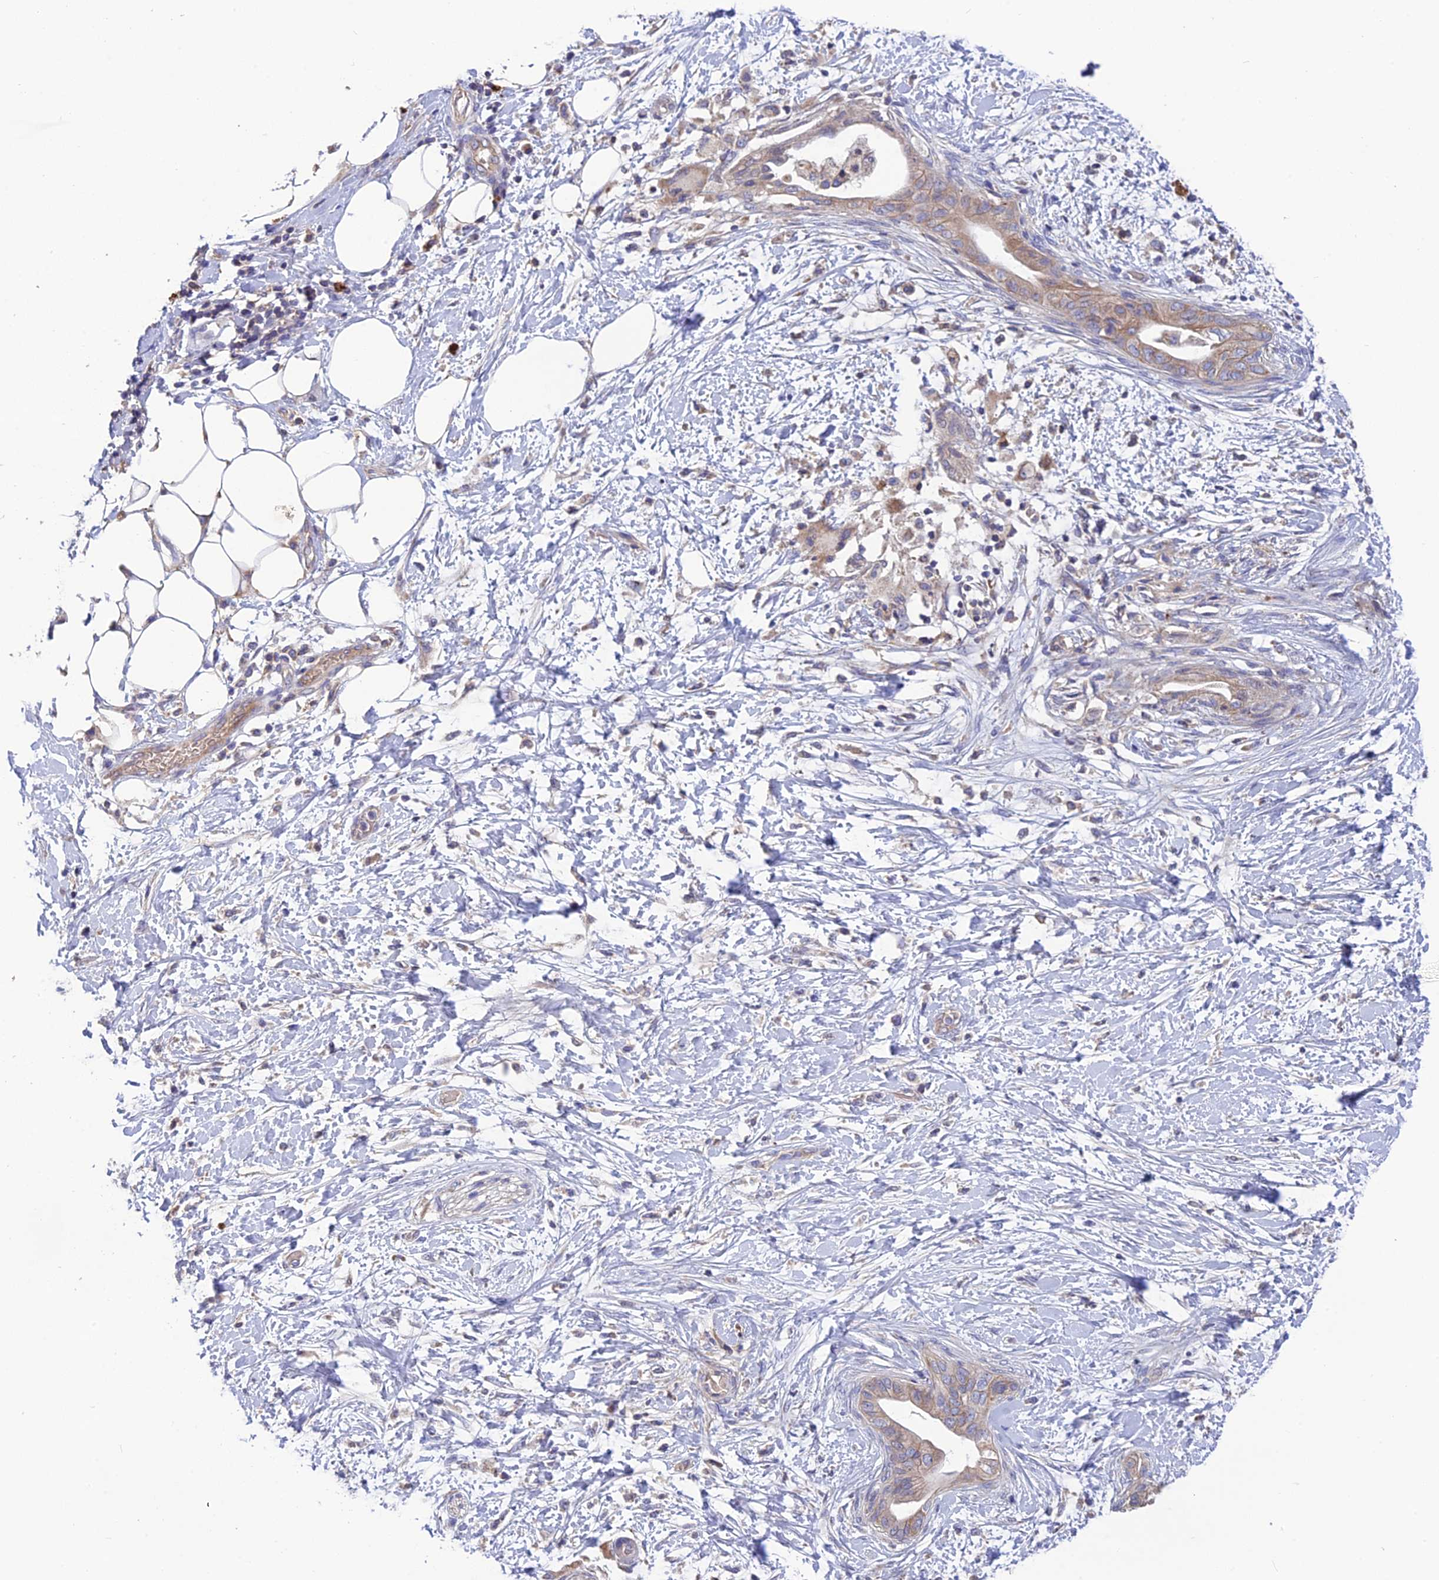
{"staining": {"intensity": "moderate", "quantity": ">75%", "location": "cytoplasmic/membranous"}, "tissue": "adipose tissue", "cell_type": "Adipocytes", "image_type": "normal", "snomed": [{"axis": "morphology", "description": "Normal tissue, NOS"}, {"axis": "morphology", "description": "Adenocarcinoma, NOS"}, {"axis": "topography", "description": "Duodenum"}, {"axis": "topography", "description": "Peripheral nerve tissue"}], "caption": "Adipose tissue stained with a brown dye demonstrates moderate cytoplasmic/membranous positive positivity in approximately >75% of adipocytes.", "gene": "PZP", "patient": {"sex": "female", "age": 60}}